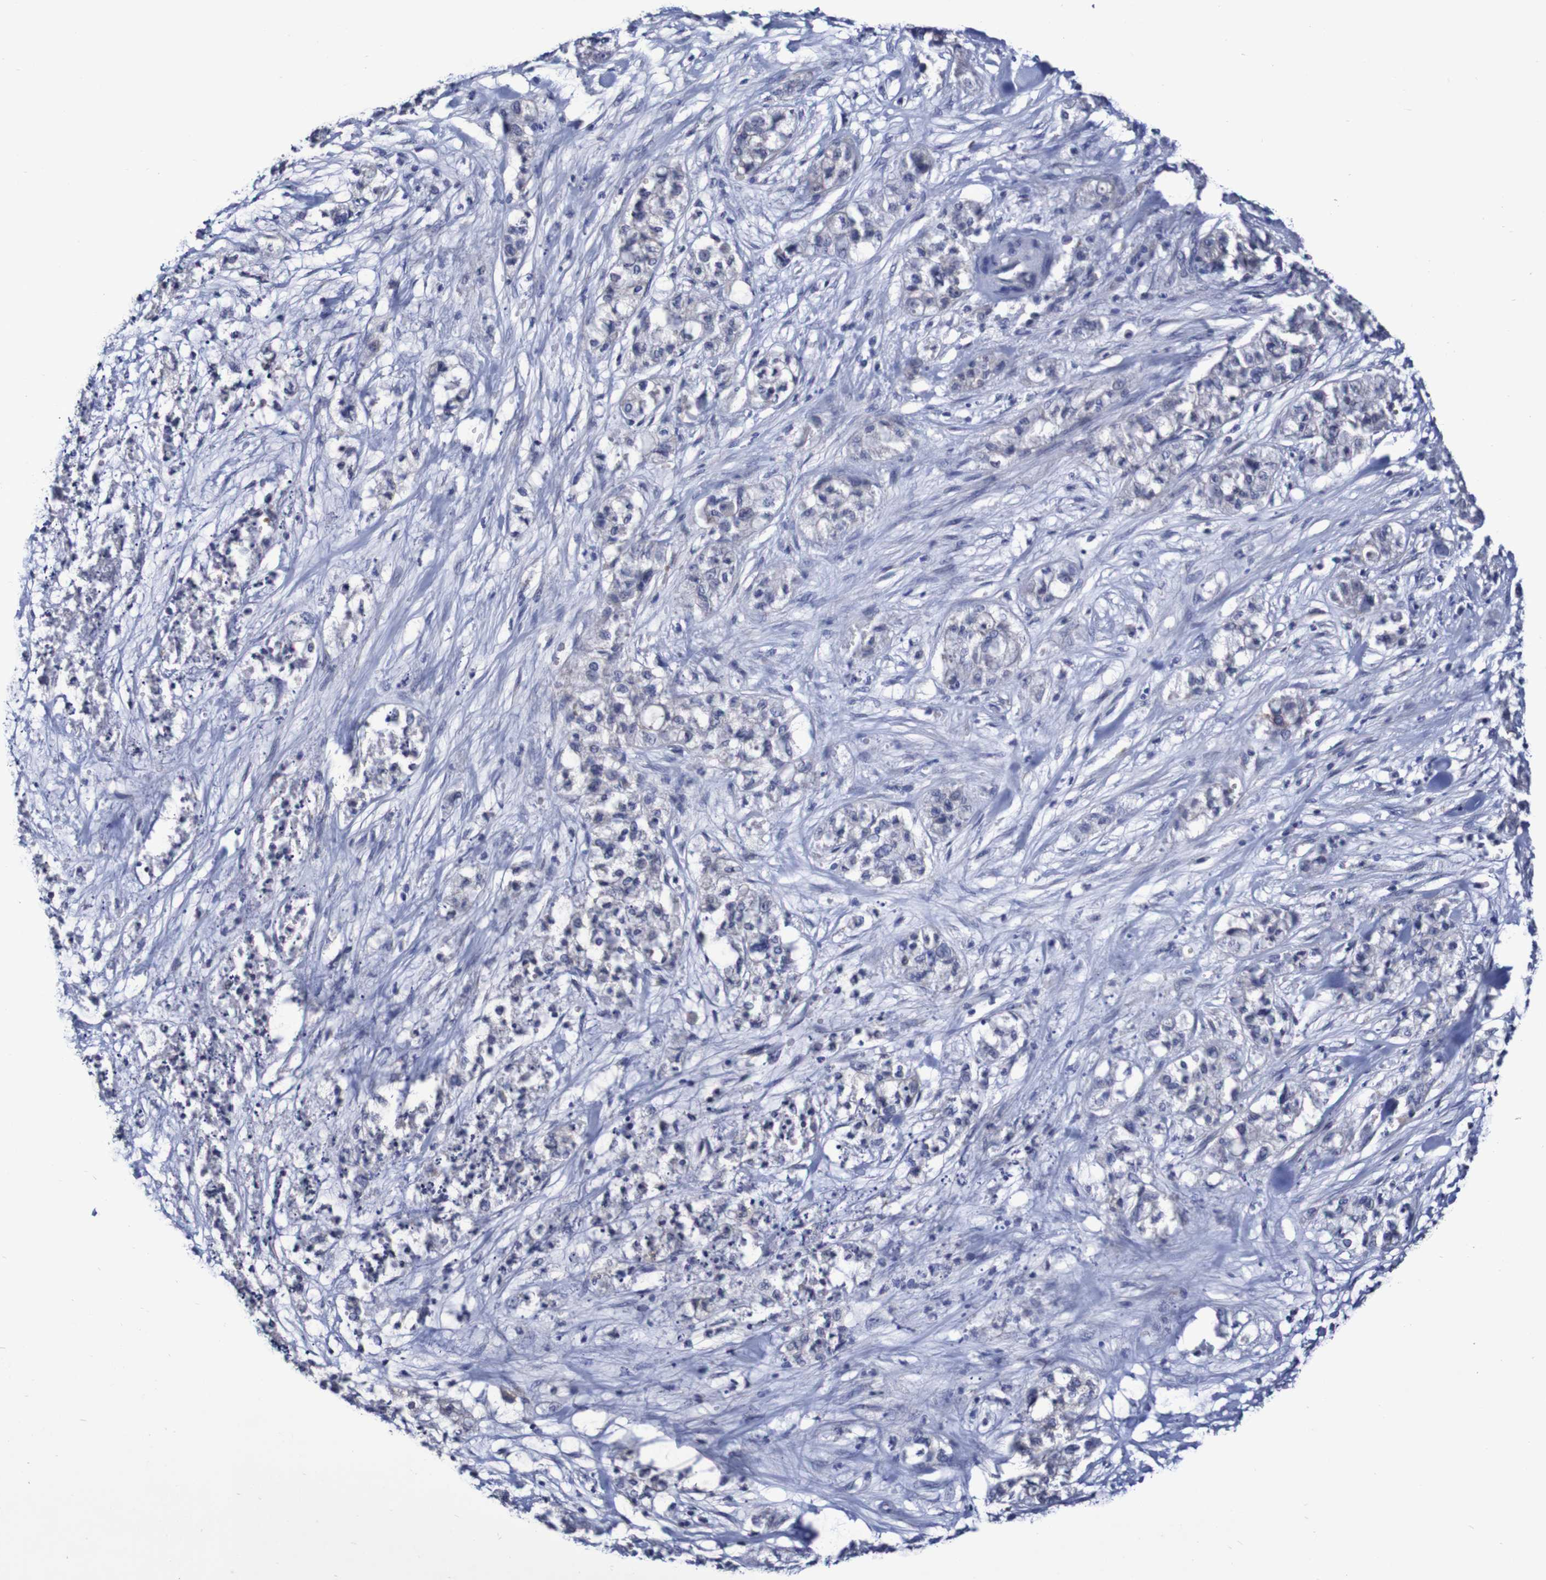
{"staining": {"intensity": "negative", "quantity": "none", "location": "none"}, "tissue": "pancreatic cancer", "cell_type": "Tumor cells", "image_type": "cancer", "snomed": [{"axis": "morphology", "description": "Adenocarcinoma, NOS"}, {"axis": "topography", "description": "Pancreas"}], "caption": "Human adenocarcinoma (pancreatic) stained for a protein using immunohistochemistry (IHC) reveals no positivity in tumor cells.", "gene": "ACVR1C", "patient": {"sex": "female", "age": 78}}